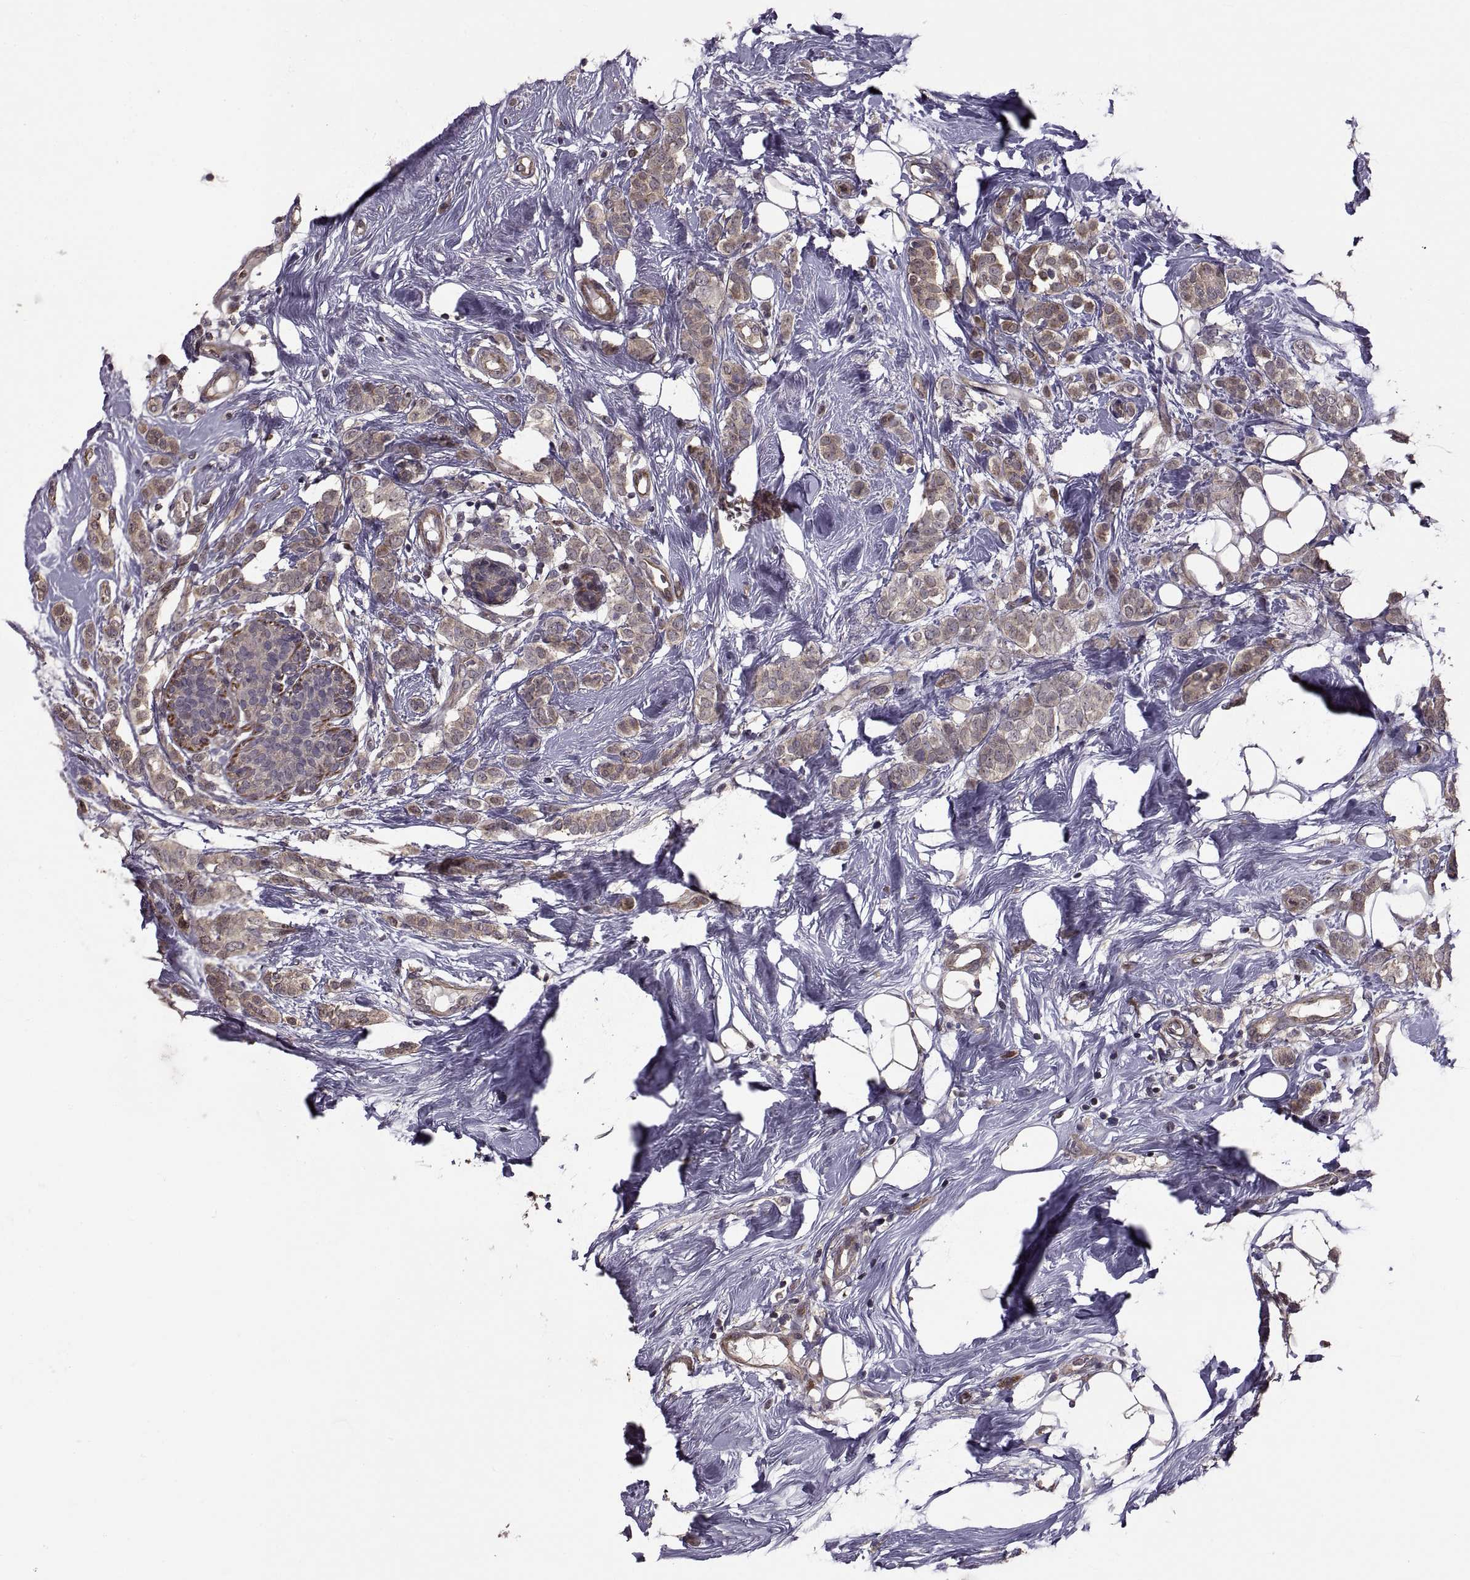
{"staining": {"intensity": "moderate", "quantity": "25%-75%", "location": "cytoplasmic/membranous"}, "tissue": "breast cancer", "cell_type": "Tumor cells", "image_type": "cancer", "snomed": [{"axis": "morphology", "description": "Lobular carcinoma"}, {"axis": "topography", "description": "Breast"}], "caption": "Immunohistochemistry of human breast cancer reveals medium levels of moderate cytoplasmic/membranous staining in about 25%-75% of tumor cells. (DAB IHC, brown staining for protein, blue staining for nuclei).", "gene": "PMM2", "patient": {"sex": "female", "age": 49}}